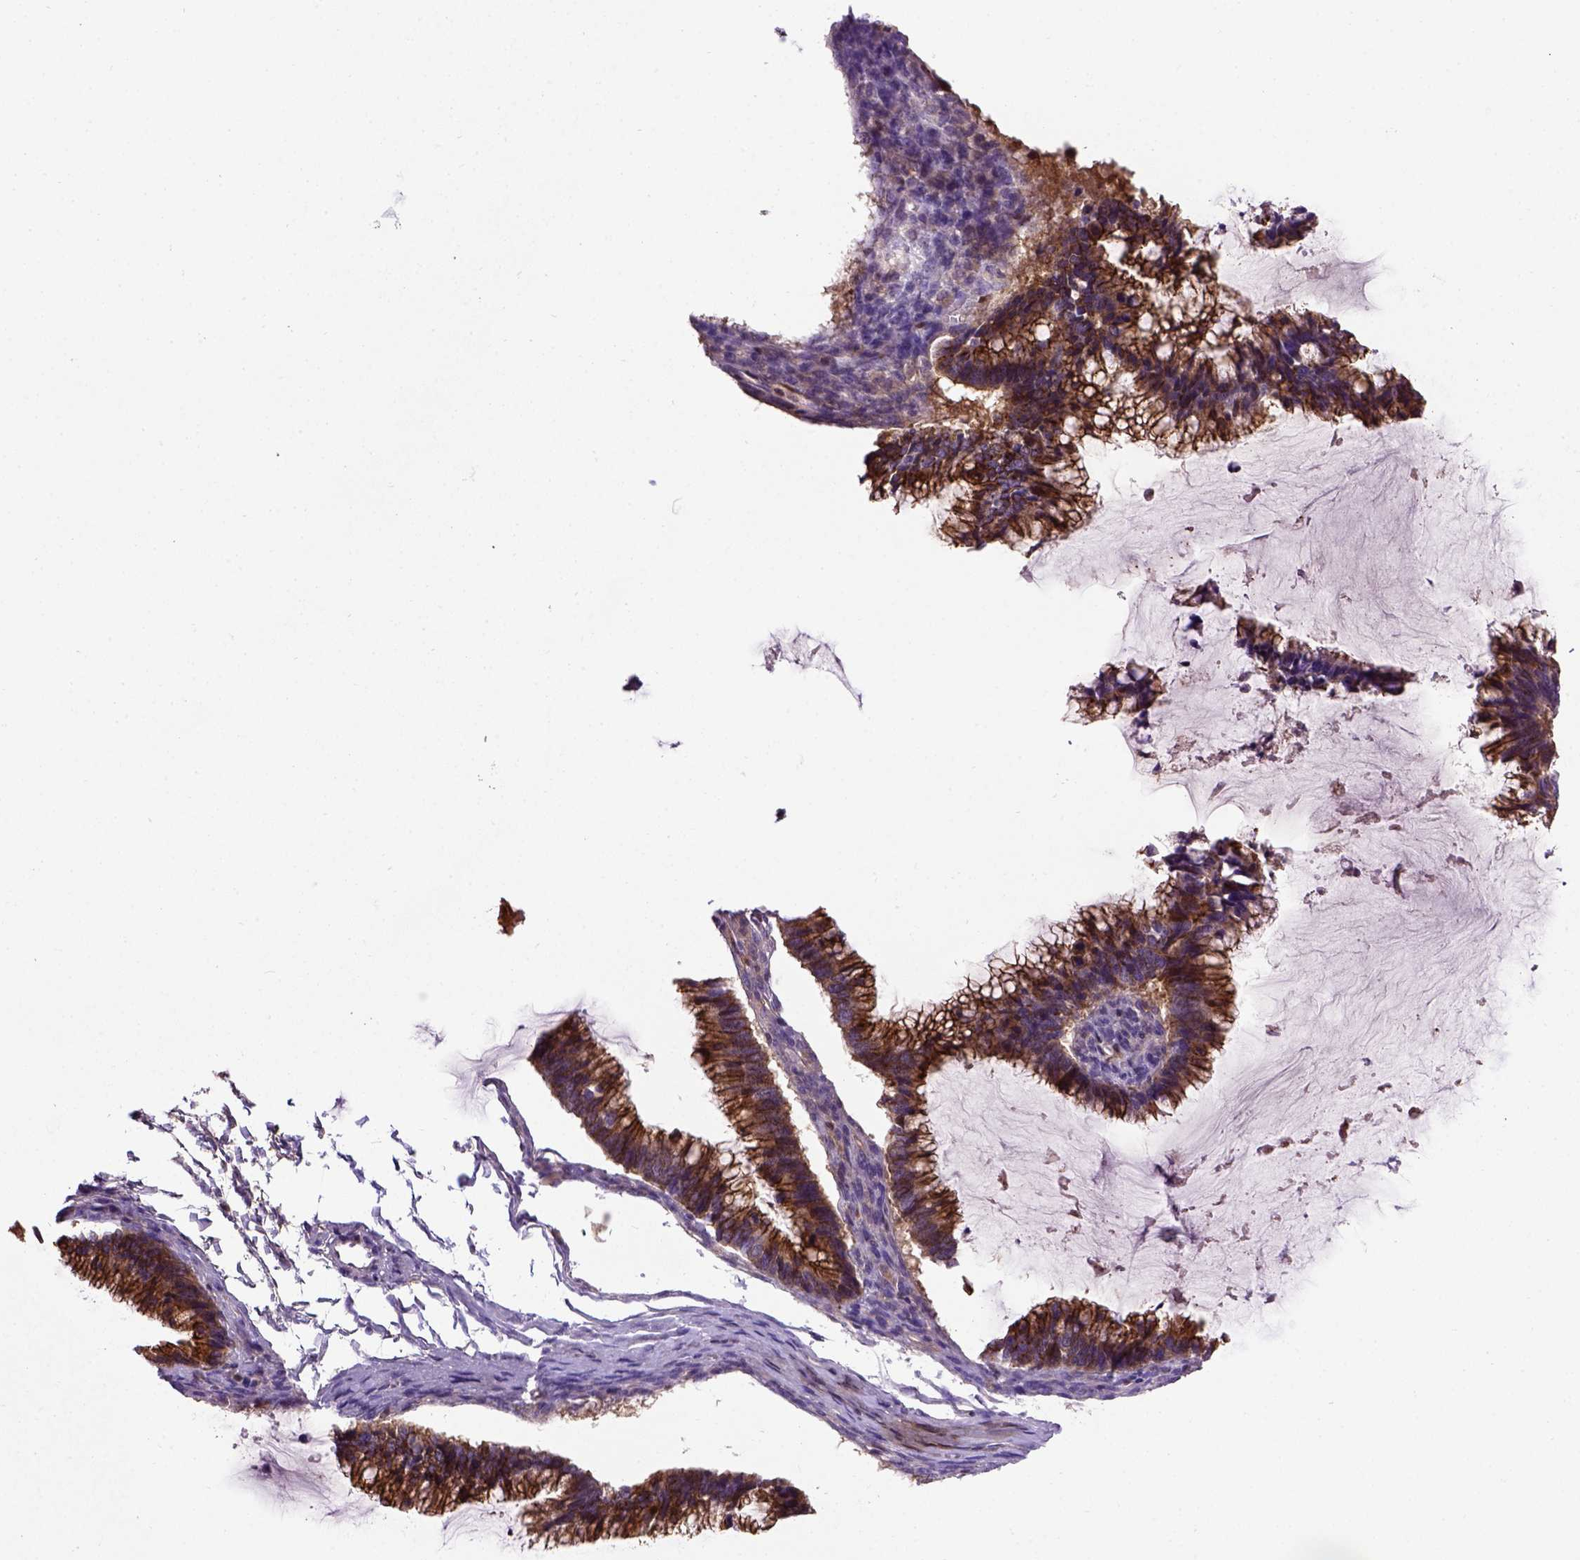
{"staining": {"intensity": "strong", "quantity": ">75%", "location": "cytoplasmic/membranous"}, "tissue": "ovarian cancer", "cell_type": "Tumor cells", "image_type": "cancer", "snomed": [{"axis": "morphology", "description": "Cystadenocarcinoma, mucinous, NOS"}, {"axis": "topography", "description": "Ovary"}], "caption": "Mucinous cystadenocarcinoma (ovarian) tissue shows strong cytoplasmic/membranous positivity in approximately >75% of tumor cells", "gene": "CDH1", "patient": {"sex": "female", "age": 38}}